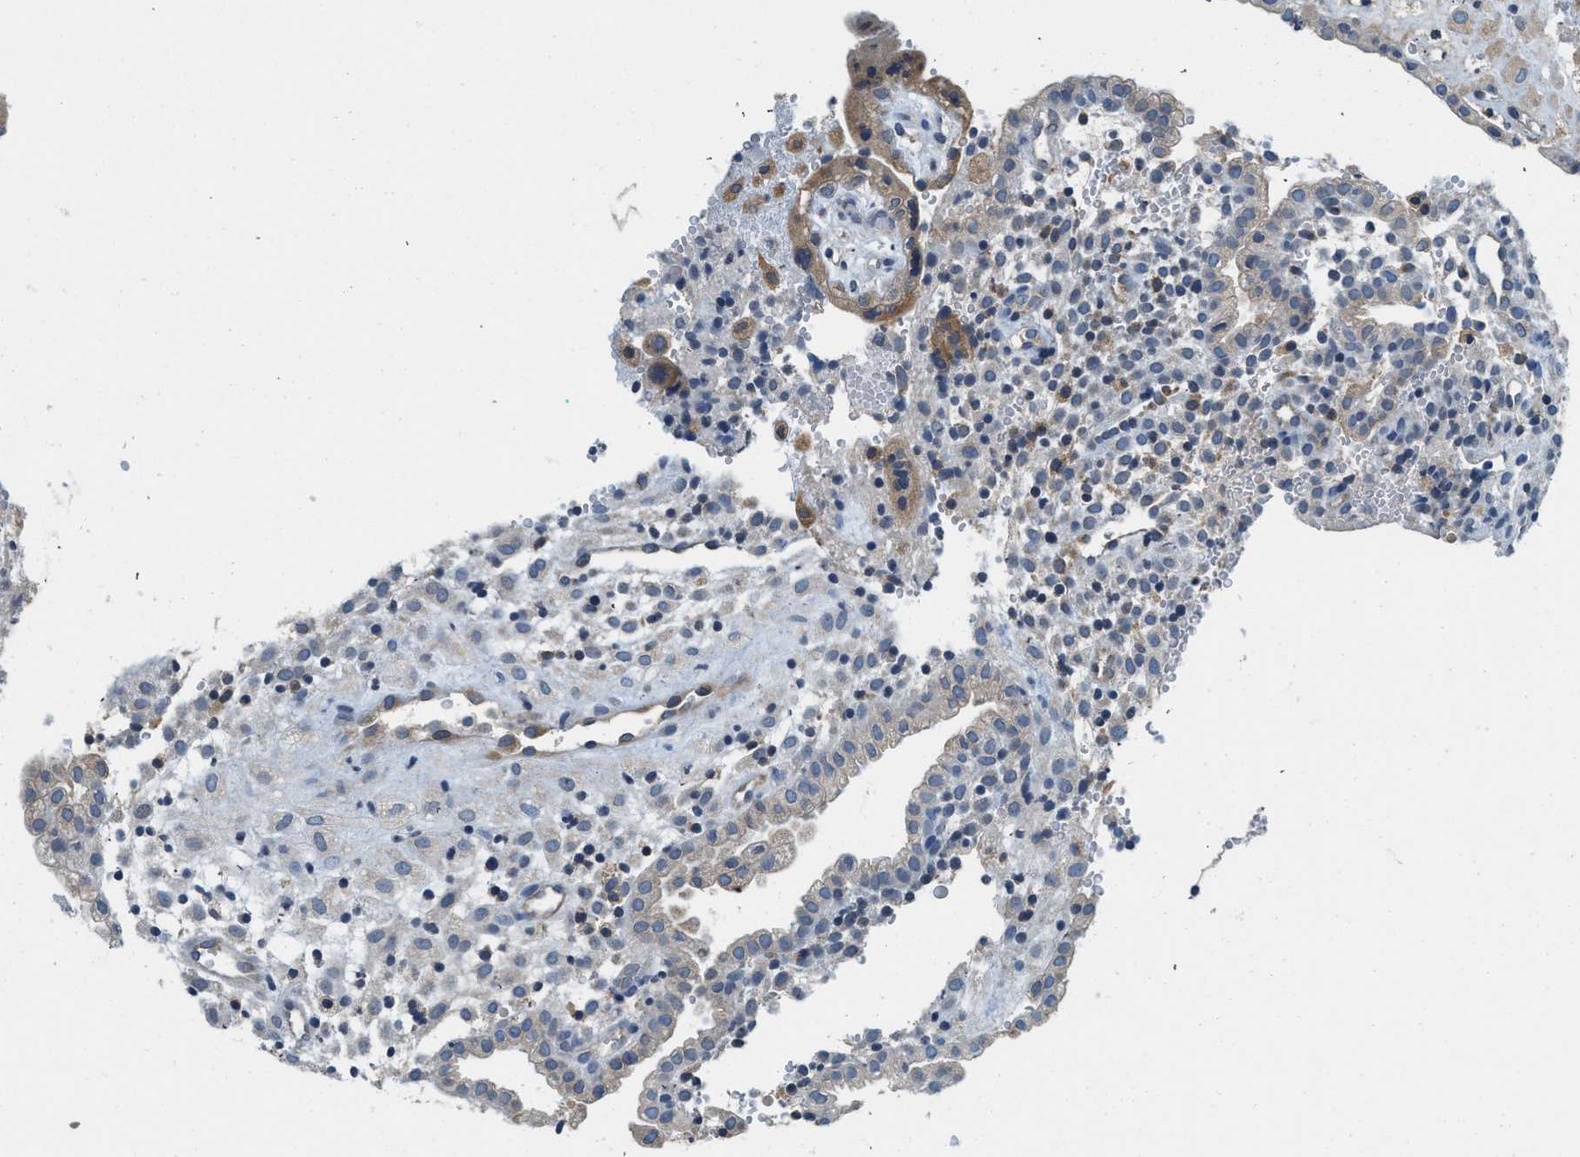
{"staining": {"intensity": "moderate", "quantity": ">75%", "location": "cytoplasmic/membranous"}, "tissue": "placenta", "cell_type": "Decidual cells", "image_type": "normal", "snomed": [{"axis": "morphology", "description": "Normal tissue, NOS"}, {"axis": "topography", "description": "Placenta"}], "caption": "The micrograph shows immunohistochemical staining of unremarkable placenta. There is moderate cytoplasmic/membranous staining is identified in approximately >75% of decidual cells.", "gene": "BCAP31", "patient": {"sex": "female", "age": 18}}